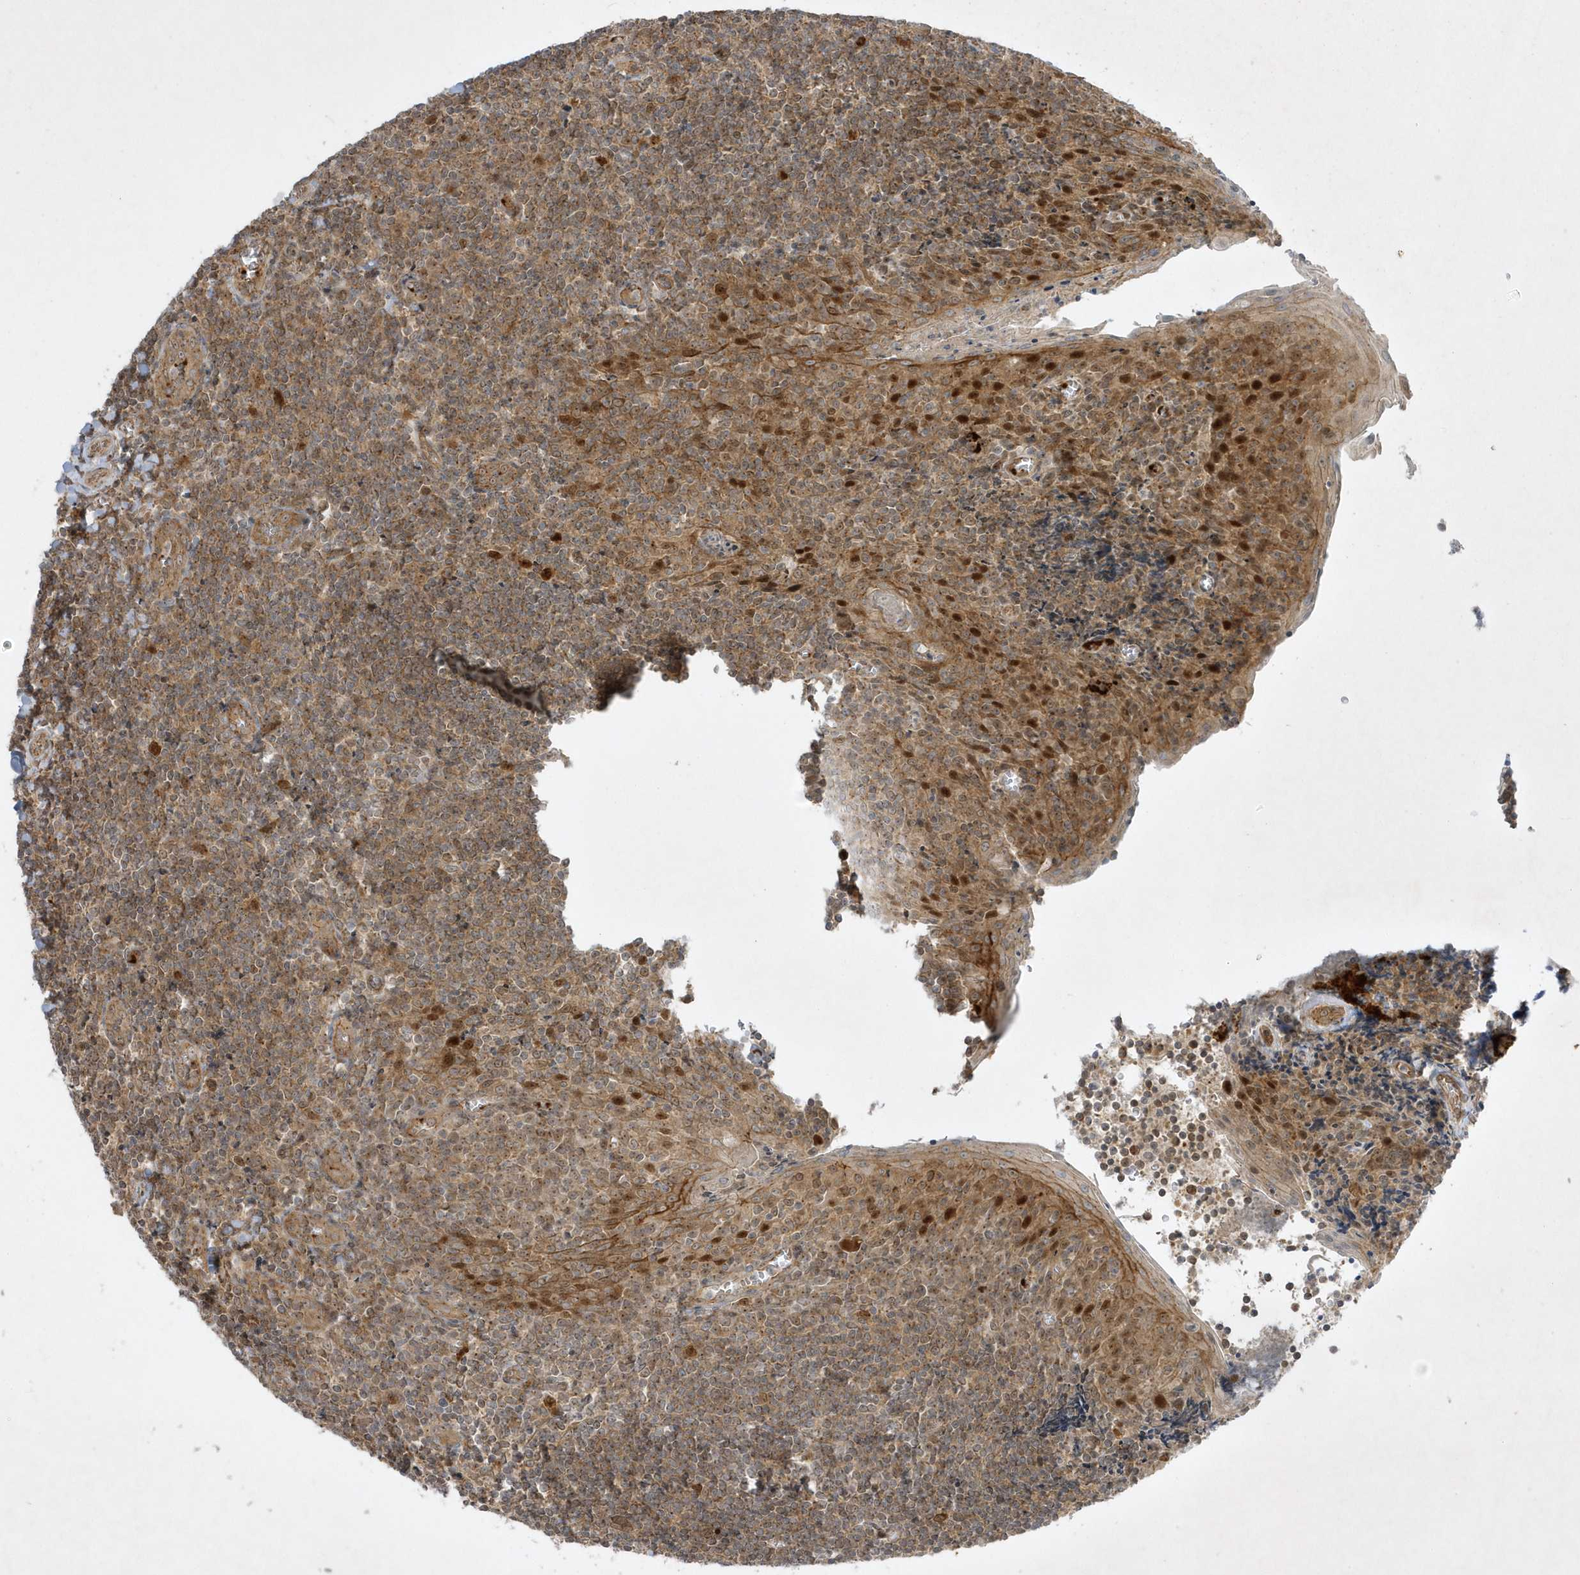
{"staining": {"intensity": "moderate", "quantity": ">75%", "location": "cytoplasmic/membranous,nuclear"}, "tissue": "tonsil", "cell_type": "Germinal center cells", "image_type": "normal", "snomed": [{"axis": "morphology", "description": "Normal tissue, NOS"}, {"axis": "topography", "description": "Tonsil"}], "caption": "DAB immunohistochemical staining of normal human tonsil reveals moderate cytoplasmic/membranous,nuclear protein staining in approximately >75% of germinal center cells. The protein is shown in brown color, while the nuclei are stained blue.", "gene": "NAF1", "patient": {"sex": "male", "age": 27}}